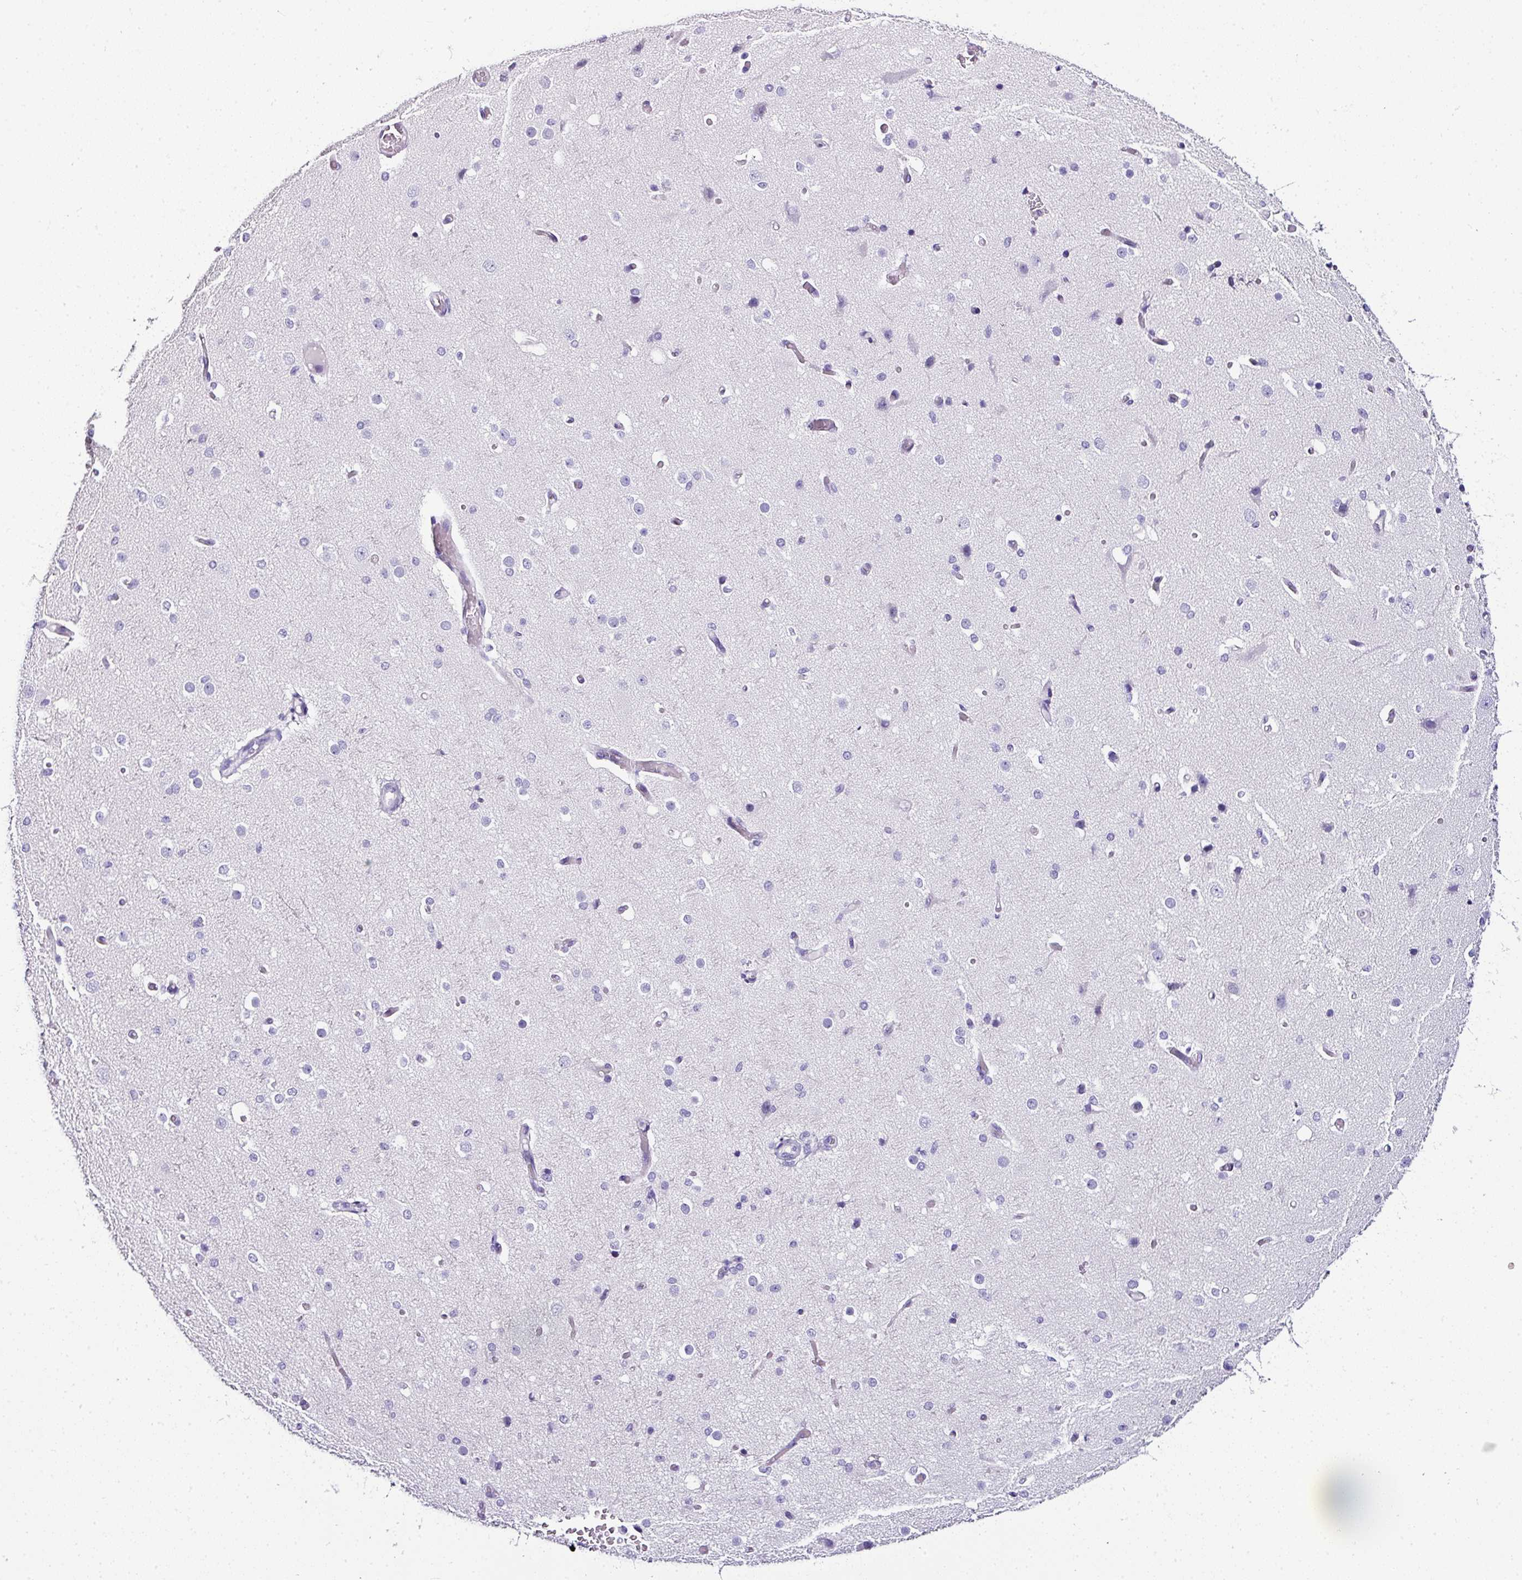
{"staining": {"intensity": "negative", "quantity": "none", "location": "none"}, "tissue": "cerebral cortex", "cell_type": "Endothelial cells", "image_type": "normal", "snomed": [{"axis": "morphology", "description": "Normal tissue, NOS"}, {"axis": "morphology", "description": "Inflammation, NOS"}, {"axis": "topography", "description": "Cerebral cortex"}], "caption": "Benign cerebral cortex was stained to show a protein in brown. There is no significant expression in endothelial cells. (DAB immunohistochemistry (IHC) with hematoxylin counter stain).", "gene": "NAPSA", "patient": {"sex": "male", "age": 6}}